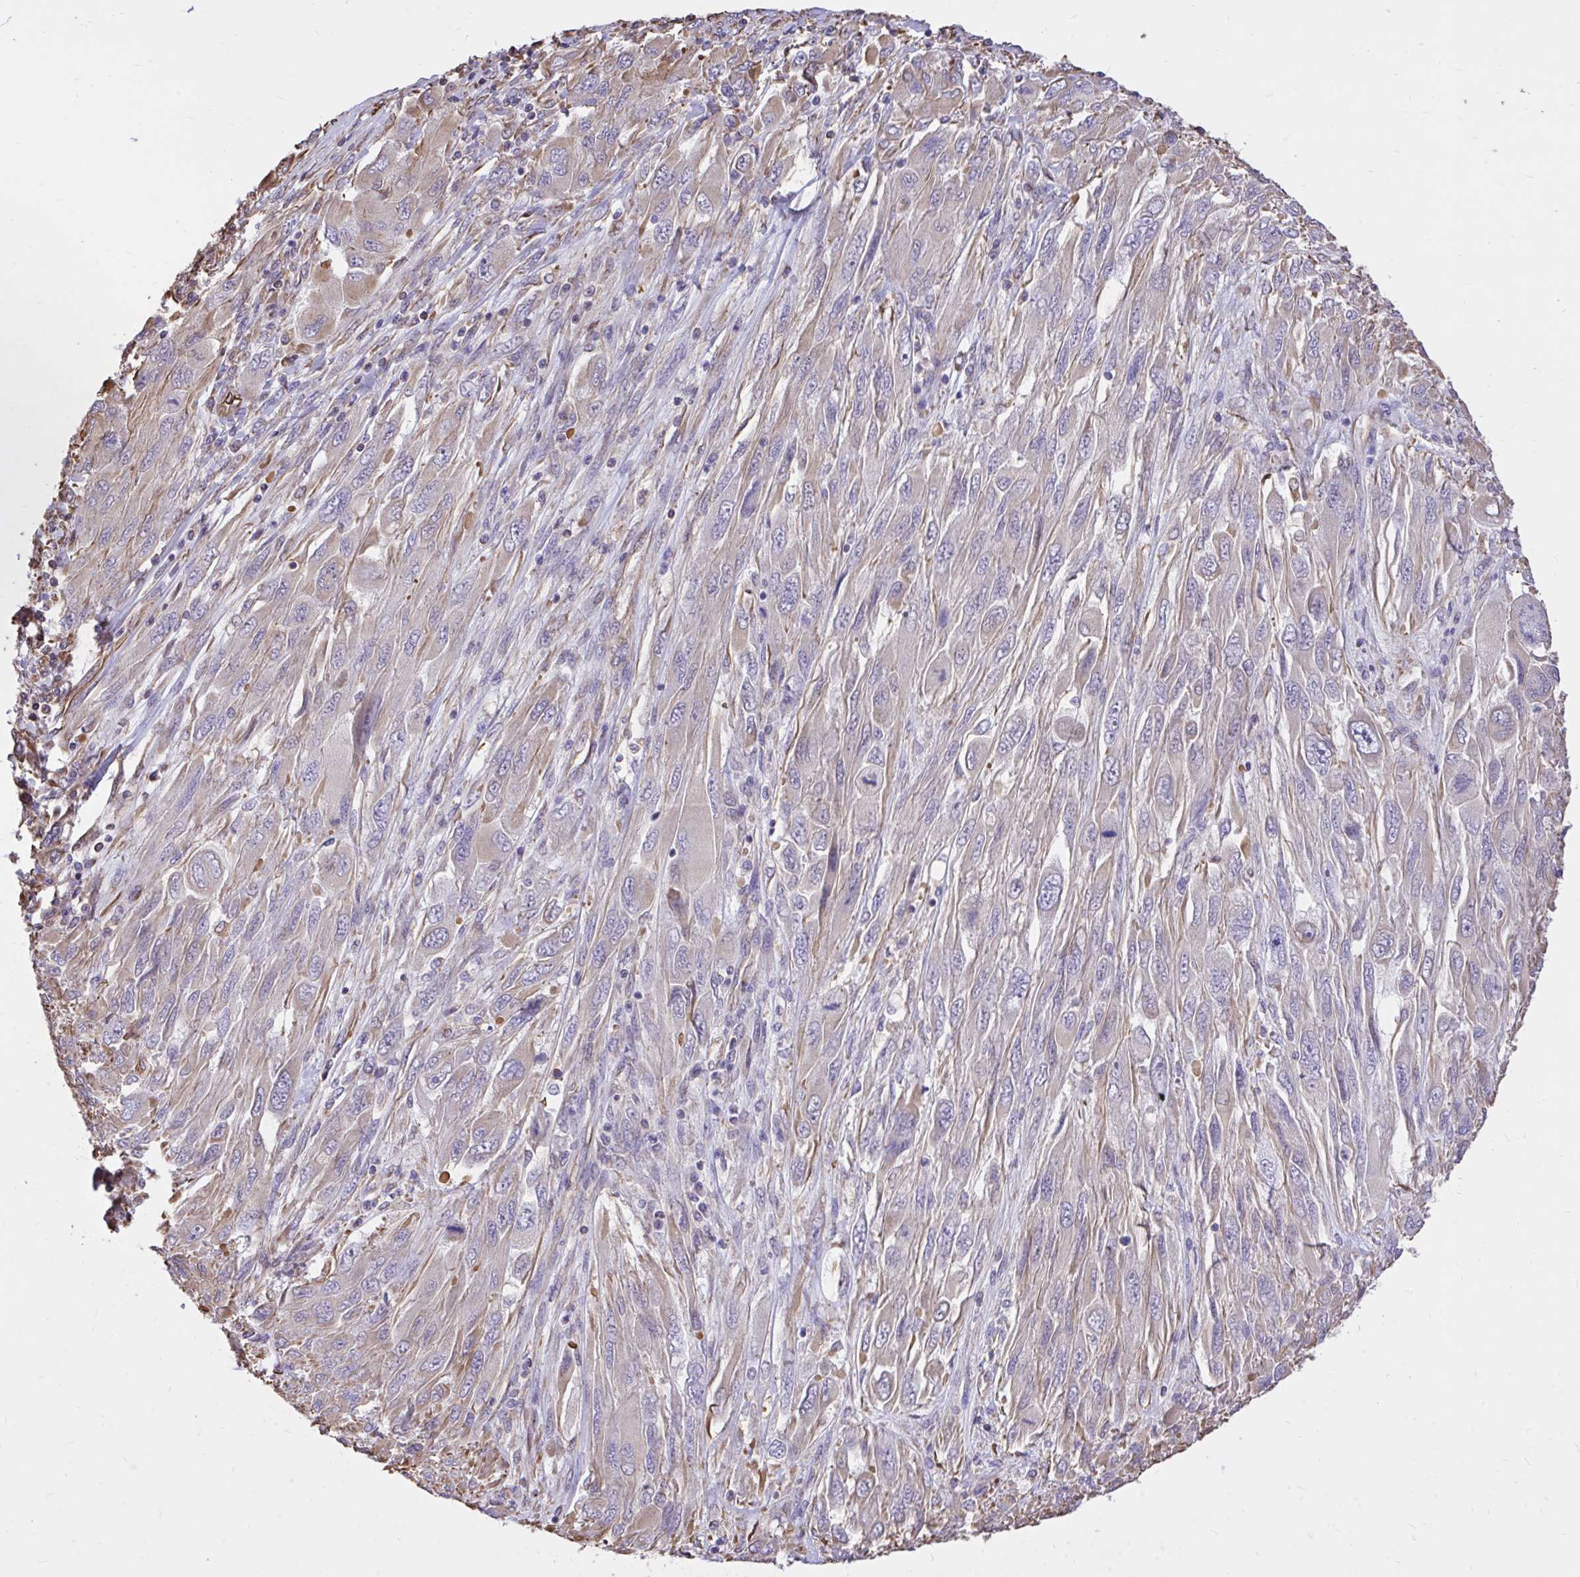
{"staining": {"intensity": "weak", "quantity": "25%-75%", "location": "cytoplasmic/membranous"}, "tissue": "melanoma", "cell_type": "Tumor cells", "image_type": "cancer", "snomed": [{"axis": "morphology", "description": "Malignant melanoma, NOS"}, {"axis": "topography", "description": "Skin"}], "caption": "Melanoma stained with immunohistochemistry displays weak cytoplasmic/membranous positivity in approximately 25%-75% of tumor cells.", "gene": "RNF103", "patient": {"sex": "female", "age": 91}}